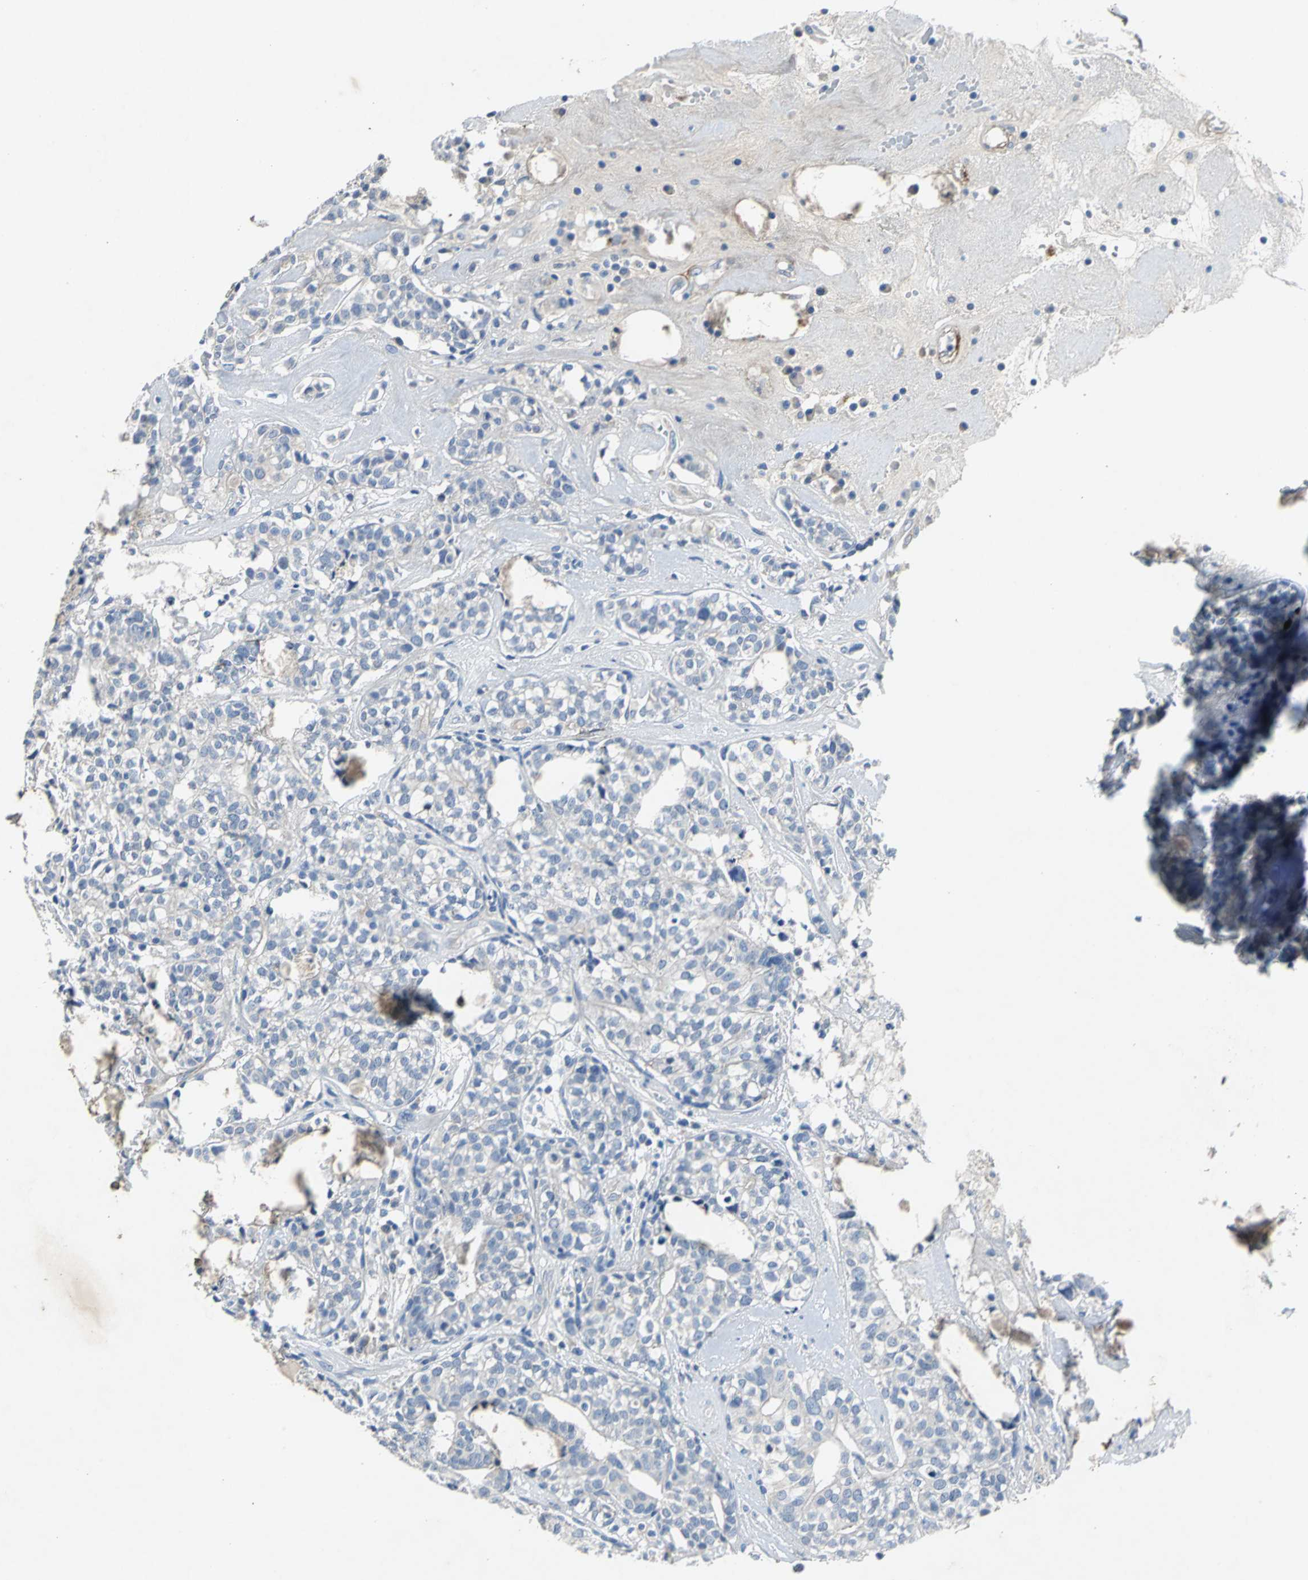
{"staining": {"intensity": "negative", "quantity": "none", "location": "none"}, "tissue": "head and neck cancer", "cell_type": "Tumor cells", "image_type": "cancer", "snomed": [{"axis": "morphology", "description": "Adenocarcinoma, NOS"}, {"axis": "topography", "description": "Salivary gland"}, {"axis": "topography", "description": "Head-Neck"}], "caption": "Immunohistochemical staining of adenocarcinoma (head and neck) exhibits no significant positivity in tumor cells.", "gene": "EFNB3", "patient": {"sex": "female", "age": 65}}